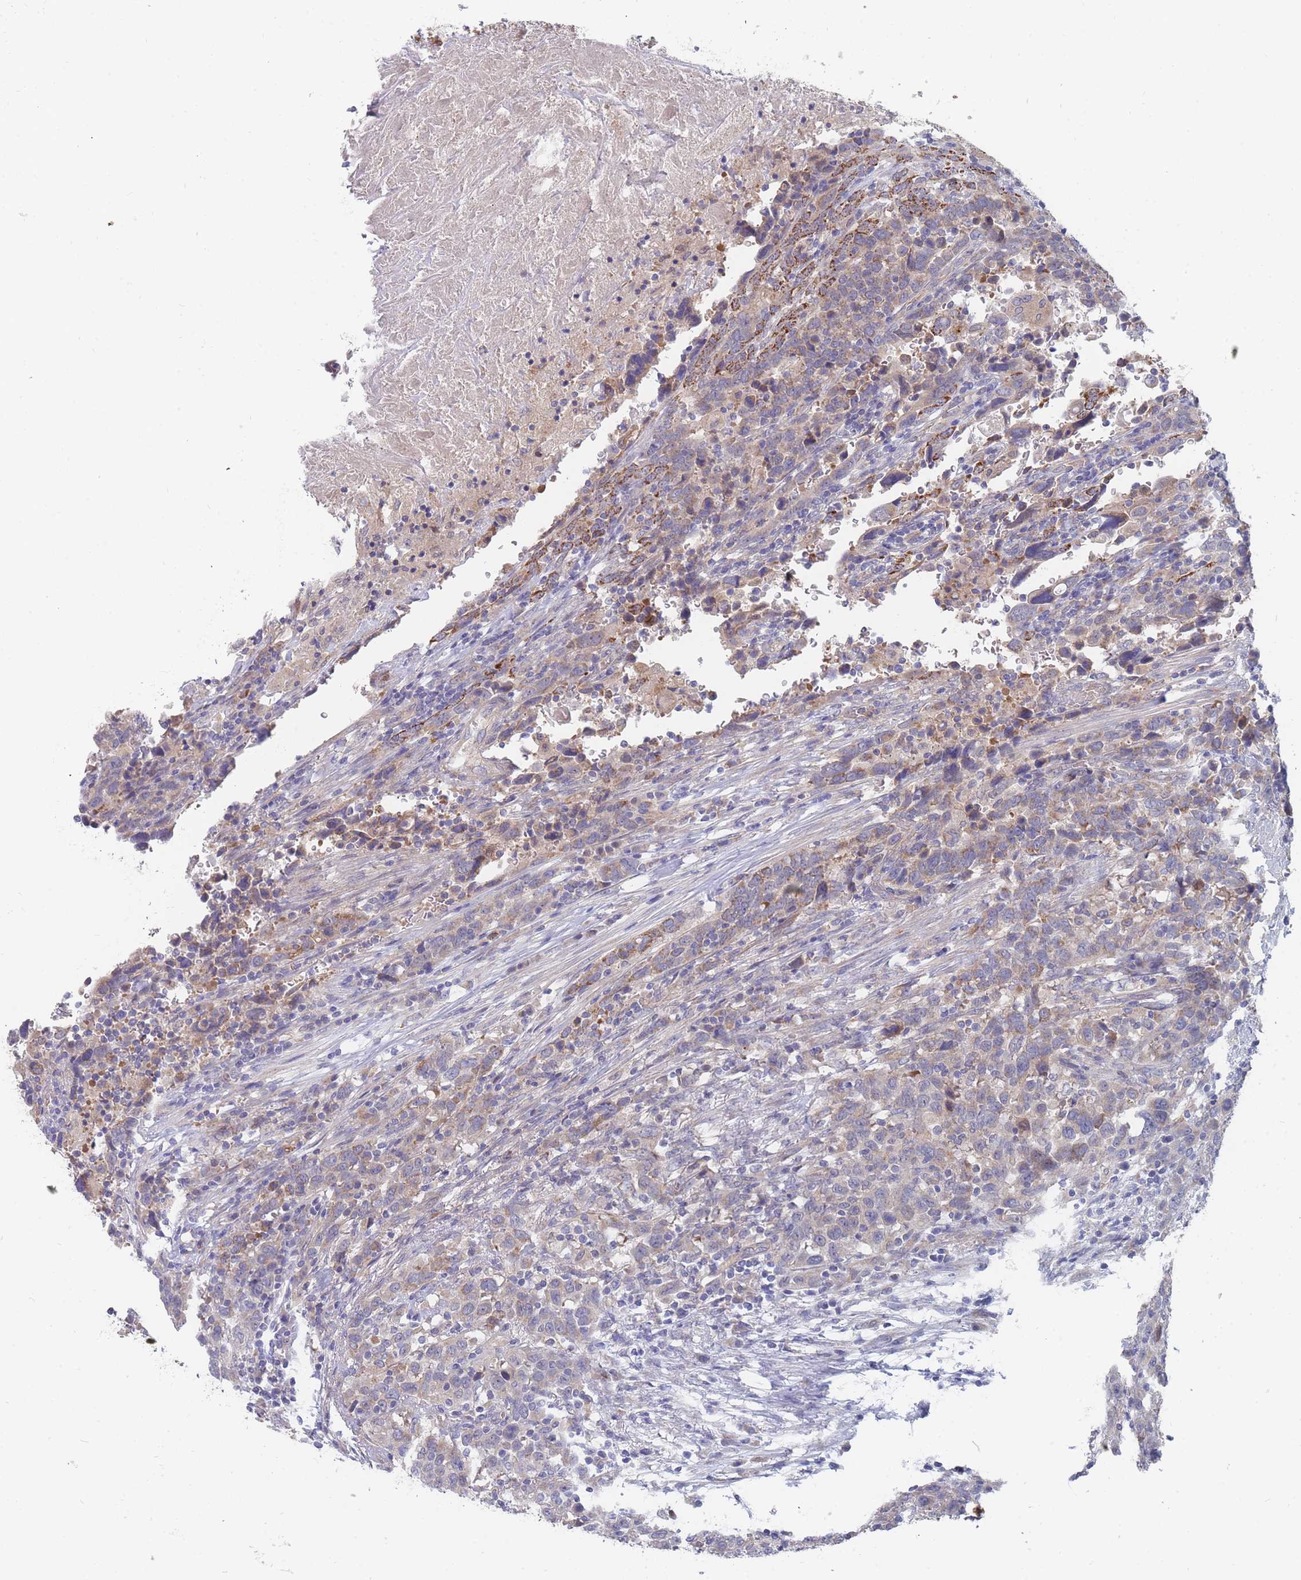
{"staining": {"intensity": "moderate", "quantity": "25%-75%", "location": "cytoplasmic/membranous"}, "tissue": "urothelial cancer", "cell_type": "Tumor cells", "image_type": "cancer", "snomed": [{"axis": "morphology", "description": "Urothelial carcinoma, High grade"}, {"axis": "topography", "description": "Urinary bladder"}], "caption": "Protein expression analysis of human high-grade urothelial carcinoma reveals moderate cytoplasmic/membranous expression in about 25%-75% of tumor cells. The protein is shown in brown color, while the nuclei are stained blue.", "gene": "NUB1", "patient": {"sex": "male", "age": 61}}